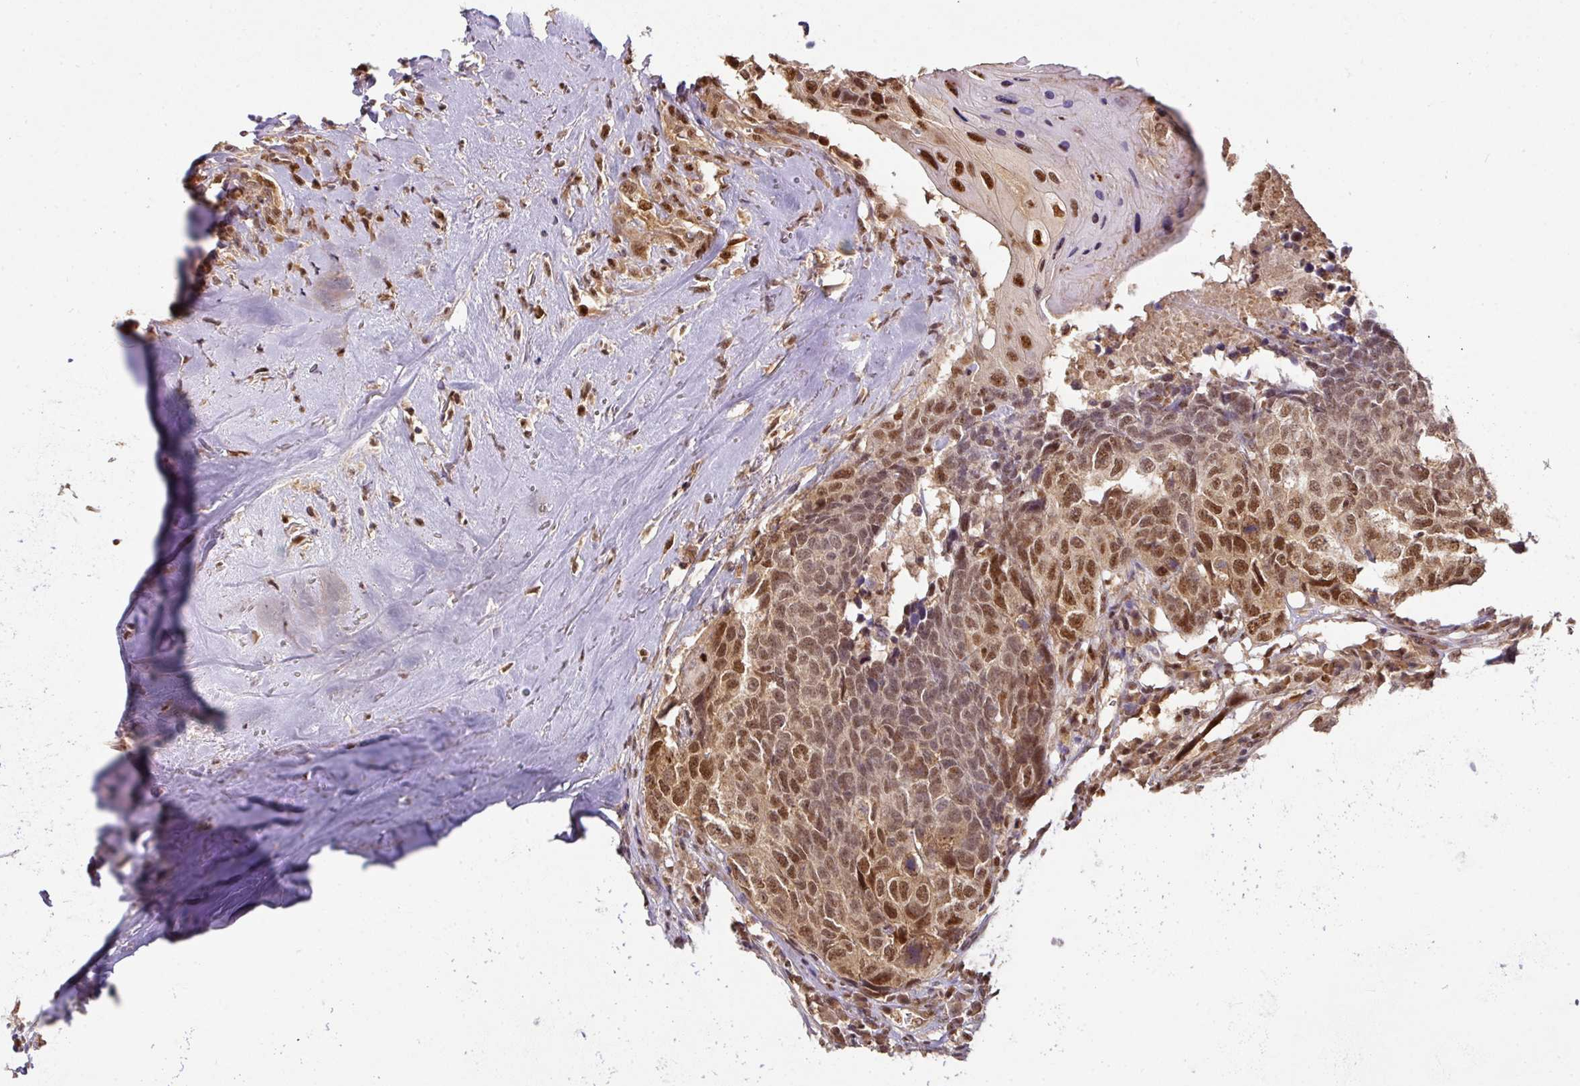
{"staining": {"intensity": "strong", "quantity": ">75%", "location": "nuclear"}, "tissue": "head and neck cancer", "cell_type": "Tumor cells", "image_type": "cancer", "snomed": [{"axis": "morphology", "description": "Squamous cell carcinoma, NOS"}, {"axis": "topography", "description": "Head-Neck"}], "caption": "About >75% of tumor cells in head and neck squamous cell carcinoma show strong nuclear protein staining as visualized by brown immunohistochemical staining.", "gene": "RANBP9", "patient": {"sex": "male", "age": 66}}